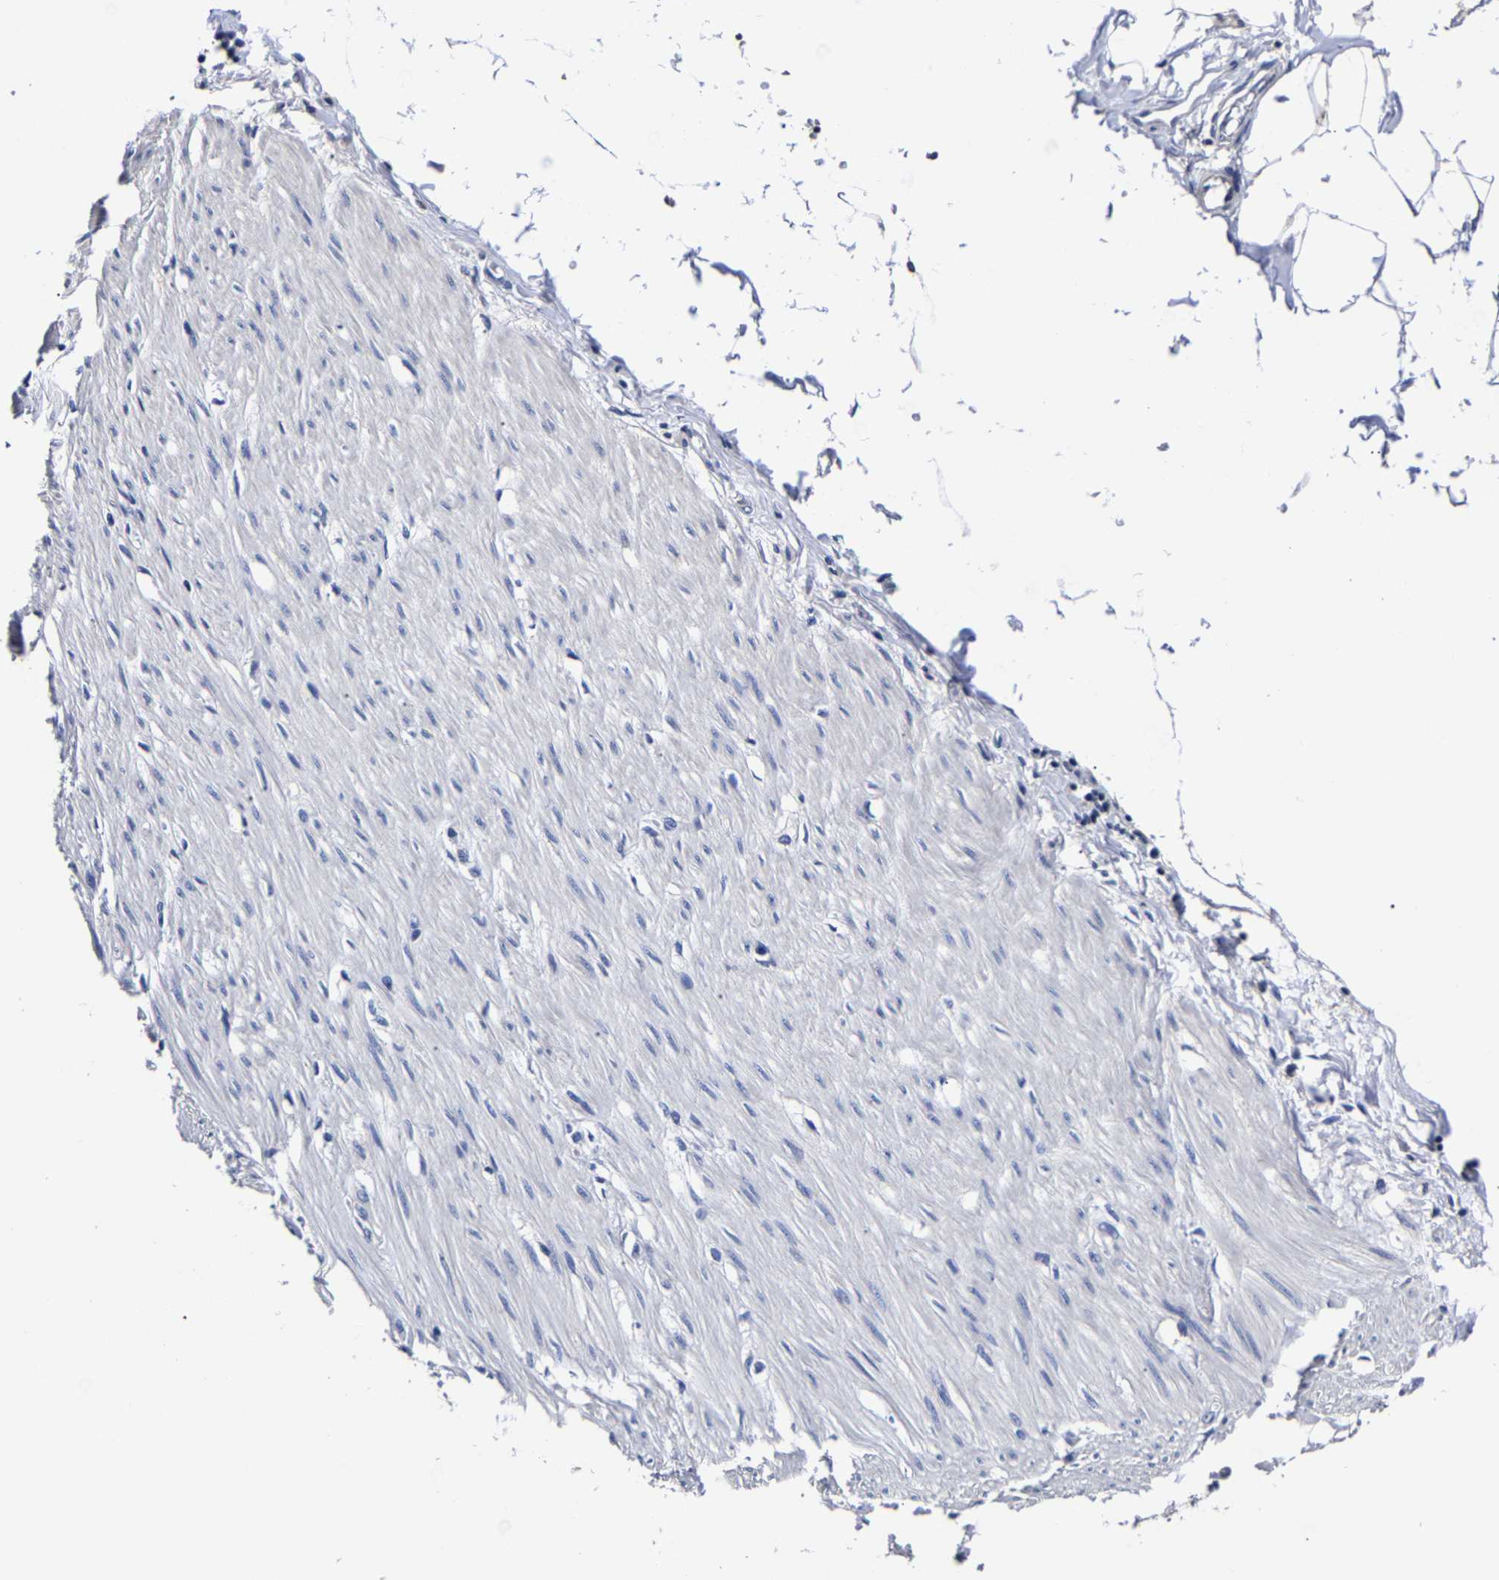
{"staining": {"intensity": "negative", "quantity": "none", "location": "none"}, "tissue": "adipose tissue", "cell_type": "Adipocytes", "image_type": "normal", "snomed": [{"axis": "morphology", "description": "Normal tissue, NOS"}, {"axis": "morphology", "description": "Adenocarcinoma, NOS"}, {"axis": "topography", "description": "Colon"}, {"axis": "topography", "description": "Peripheral nerve tissue"}], "caption": "A high-resolution histopathology image shows immunohistochemistry staining of unremarkable adipose tissue, which demonstrates no significant expression in adipocytes. (DAB immunohistochemistry (IHC), high magnification).", "gene": "AKAP4", "patient": {"sex": "male", "age": 14}}